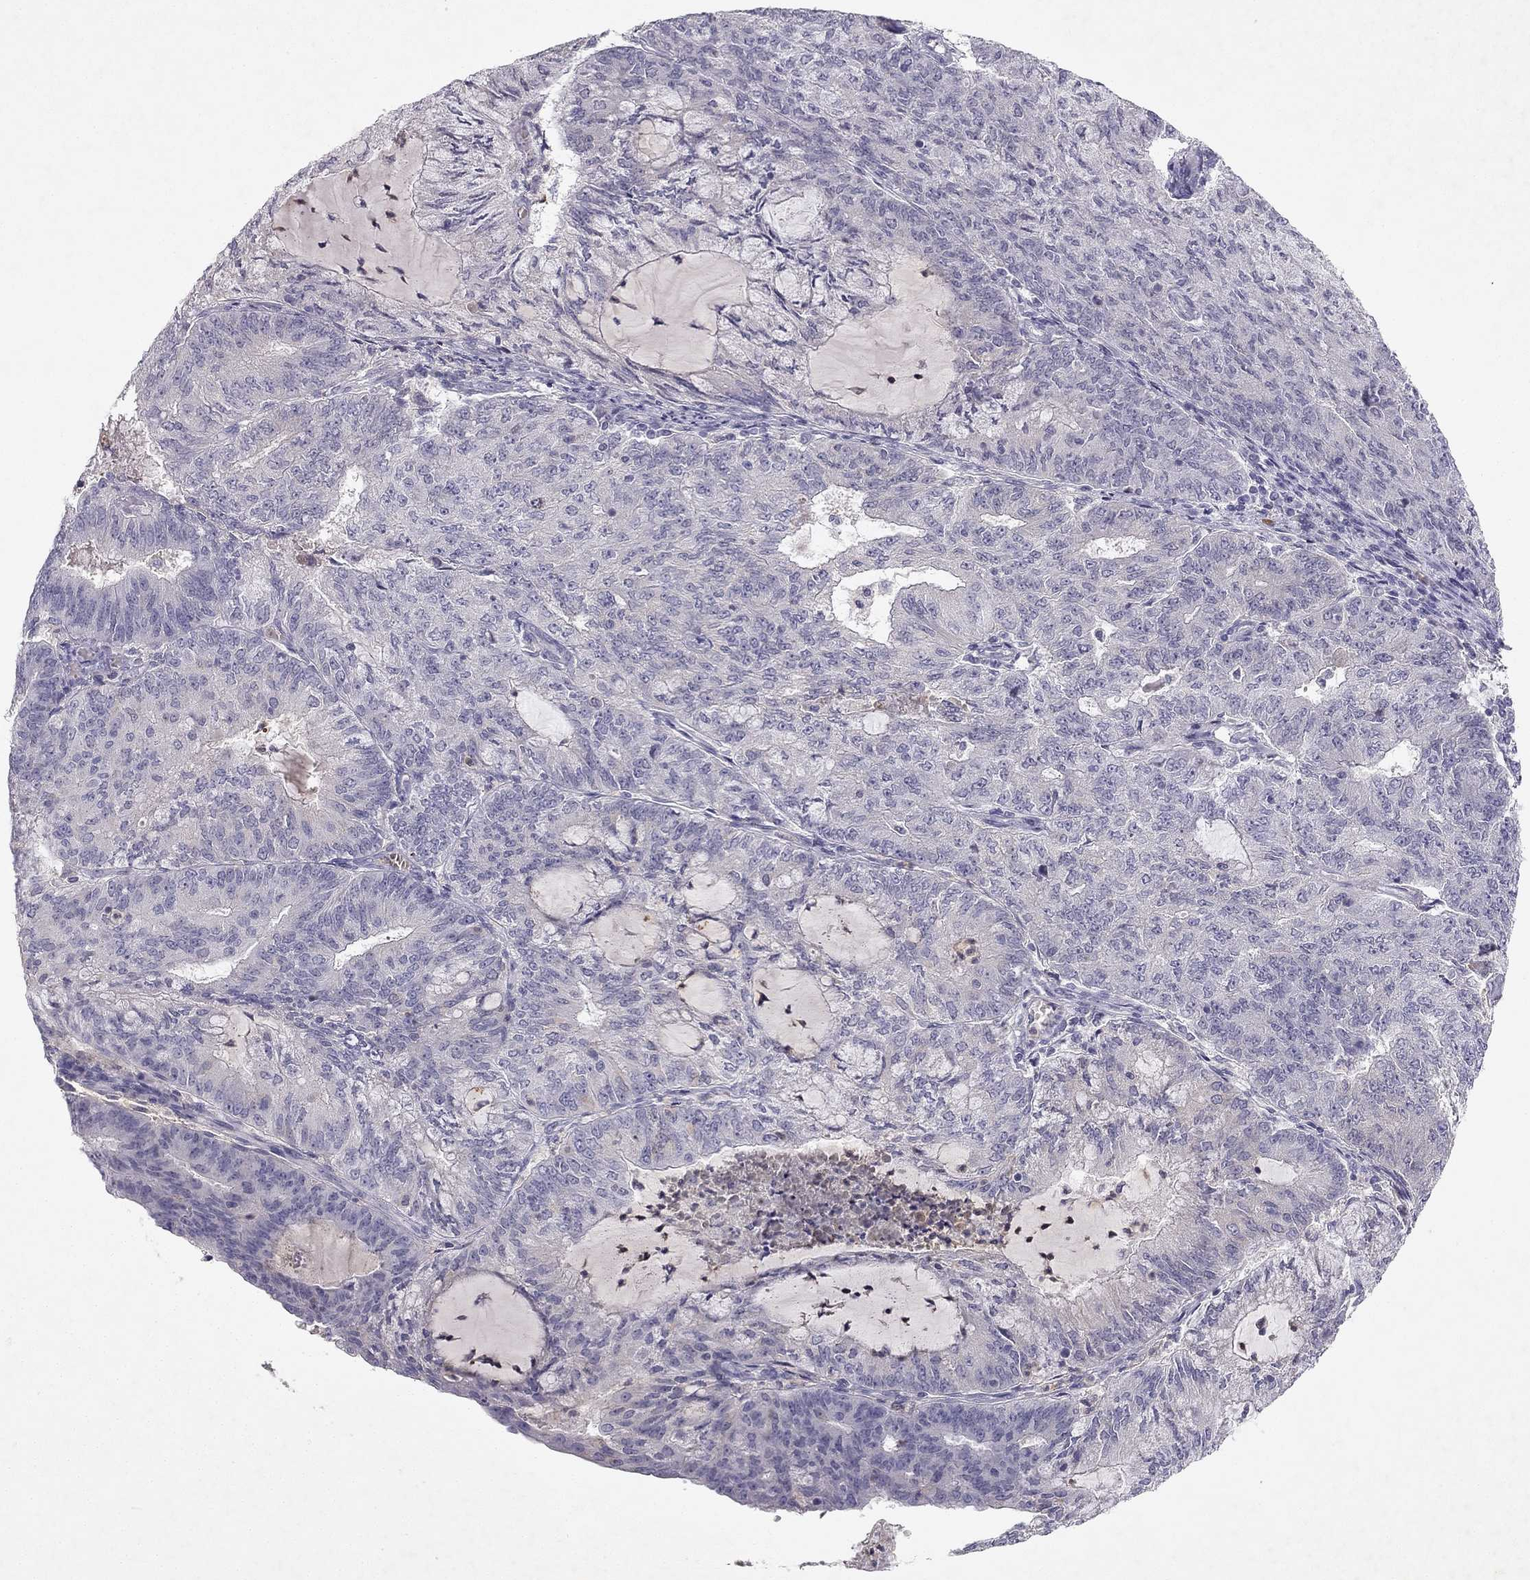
{"staining": {"intensity": "negative", "quantity": "none", "location": "none"}, "tissue": "endometrial cancer", "cell_type": "Tumor cells", "image_type": "cancer", "snomed": [{"axis": "morphology", "description": "Adenocarcinoma, NOS"}, {"axis": "topography", "description": "Endometrium"}], "caption": "IHC image of neoplastic tissue: human endometrial cancer stained with DAB exhibits no significant protein expression in tumor cells.", "gene": "SLC6A4", "patient": {"sex": "female", "age": 82}}